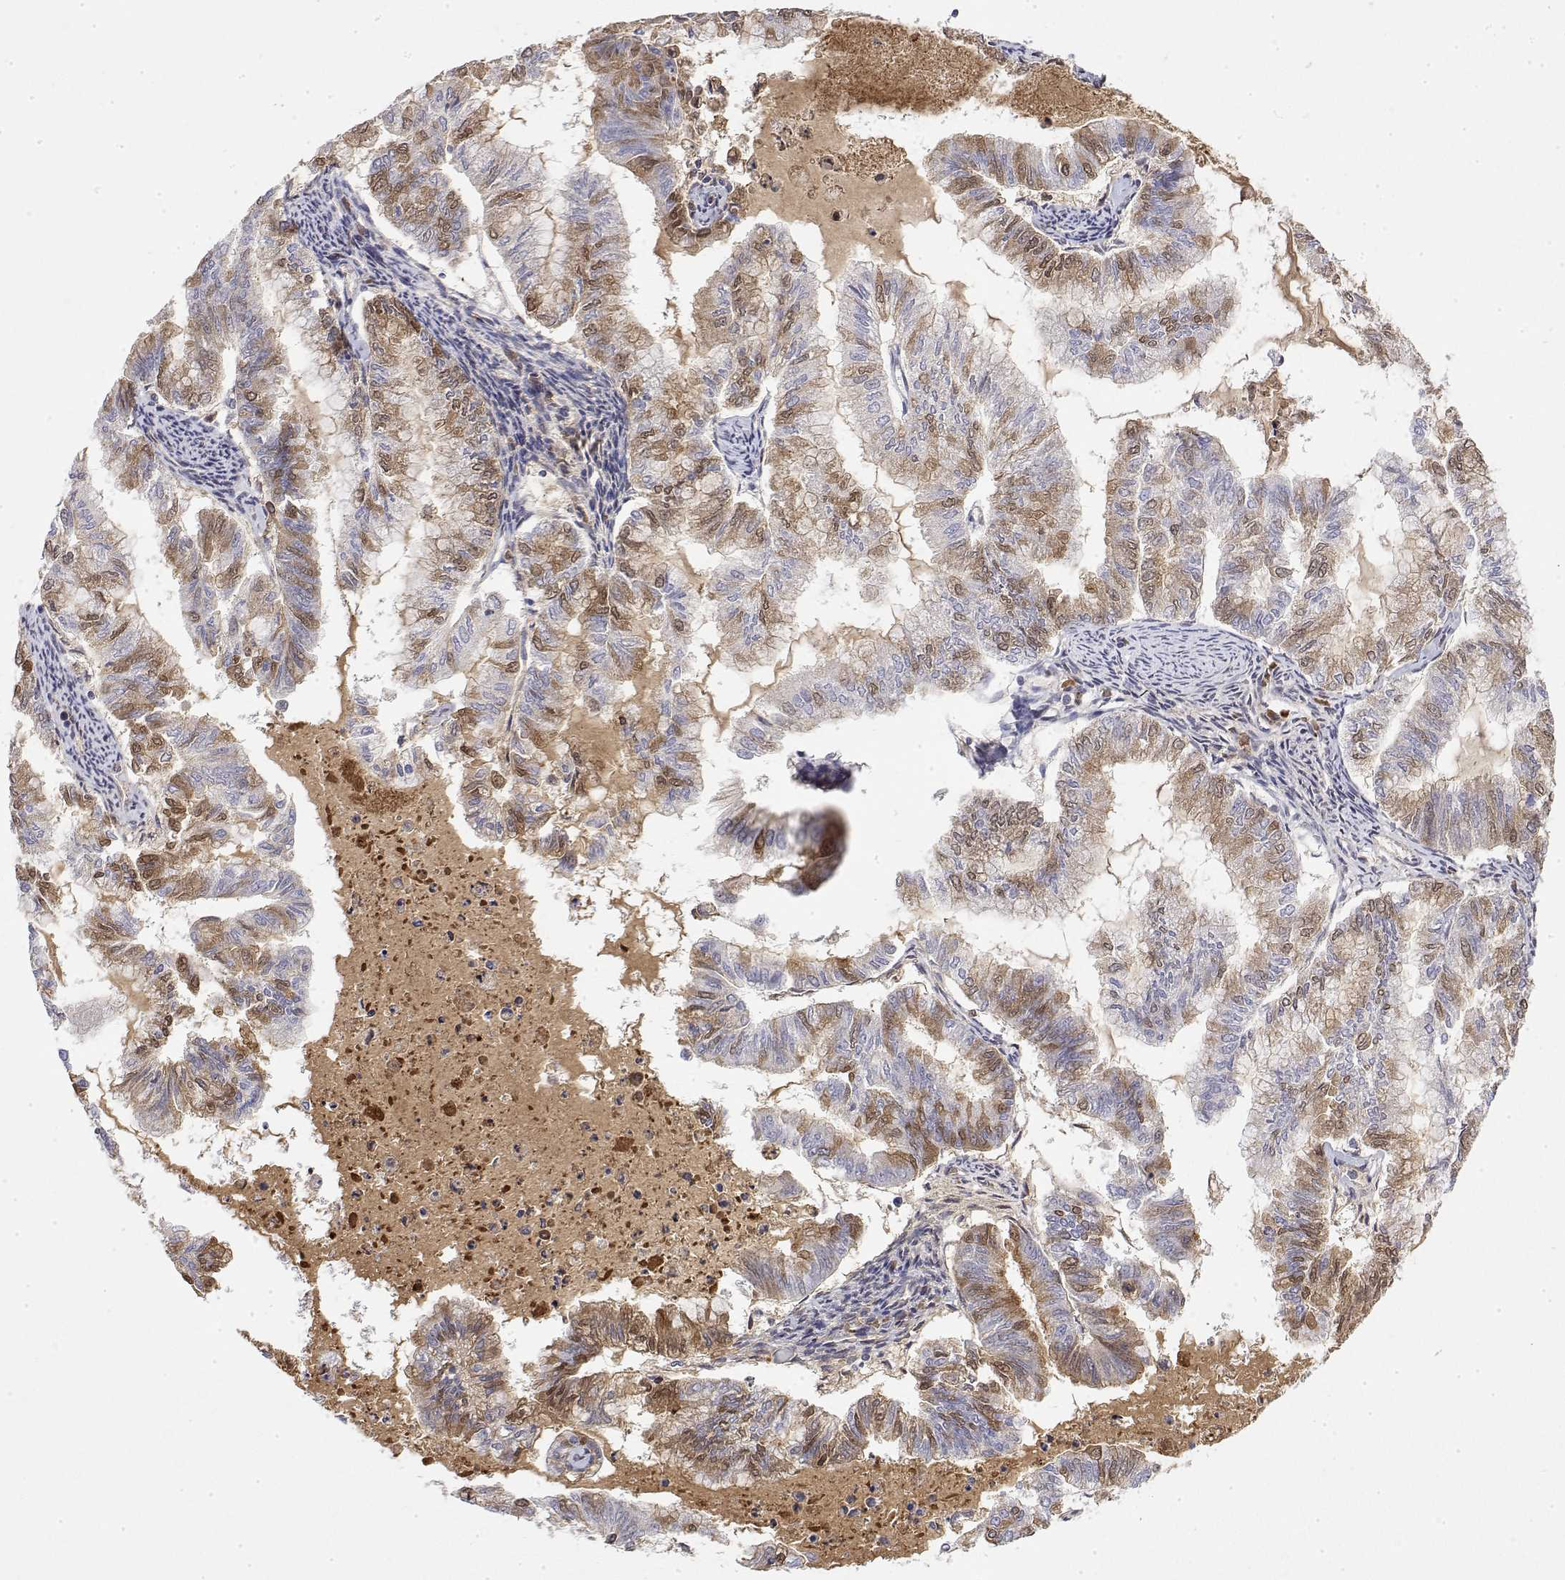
{"staining": {"intensity": "moderate", "quantity": "<25%", "location": "cytoplasmic/membranous,nuclear"}, "tissue": "endometrial cancer", "cell_type": "Tumor cells", "image_type": "cancer", "snomed": [{"axis": "morphology", "description": "Adenocarcinoma, NOS"}, {"axis": "topography", "description": "Endometrium"}], "caption": "Immunohistochemistry staining of endometrial cancer, which exhibits low levels of moderate cytoplasmic/membranous and nuclear positivity in about <25% of tumor cells indicating moderate cytoplasmic/membranous and nuclear protein staining. The staining was performed using DAB (3,3'-diaminobenzidine) (brown) for protein detection and nuclei were counterstained in hematoxylin (blue).", "gene": "IGFBP4", "patient": {"sex": "female", "age": 79}}